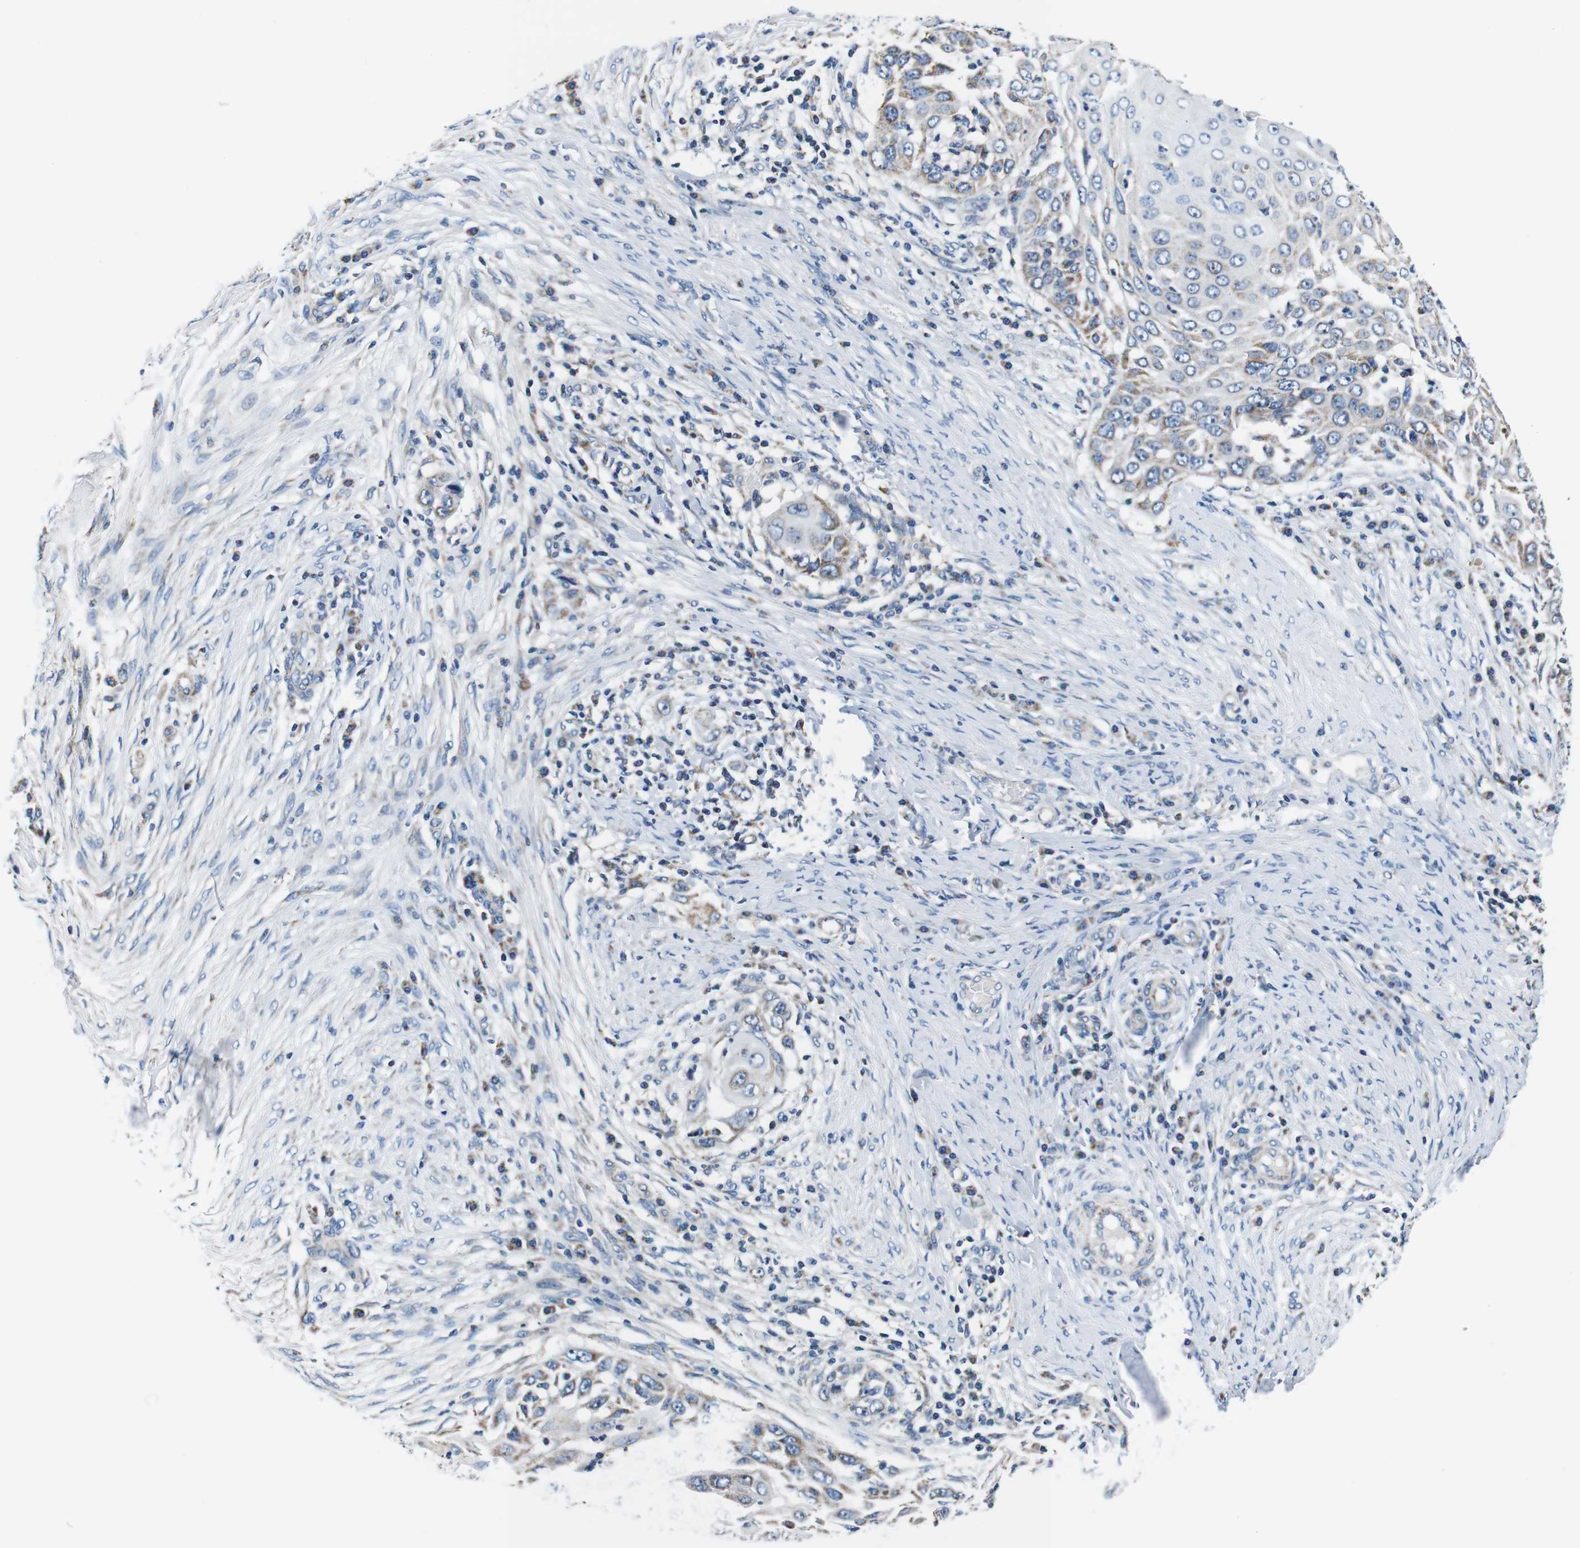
{"staining": {"intensity": "negative", "quantity": "none", "location": "none"}, "tissue": "skin cancer", "cell_type": "Tumor cells", "image_type": "cancer", "snomed": [{"axis": "morphology", "description": "Squamous cell carcinoma, NOS"}, {"axis": "topography", "description": "Skin"}], "caption": "Tumor cells are negative for protein expression in human skin cancer. Brightfield microscopy of immunohistochemistry (IHC) stained with DAB (3,3'-diaminobenzidine) (brown) and hematoxylin (blue), captured at high magnification.", "gene": "LRP4", "patient": {"sex": "female", "age": 44}}